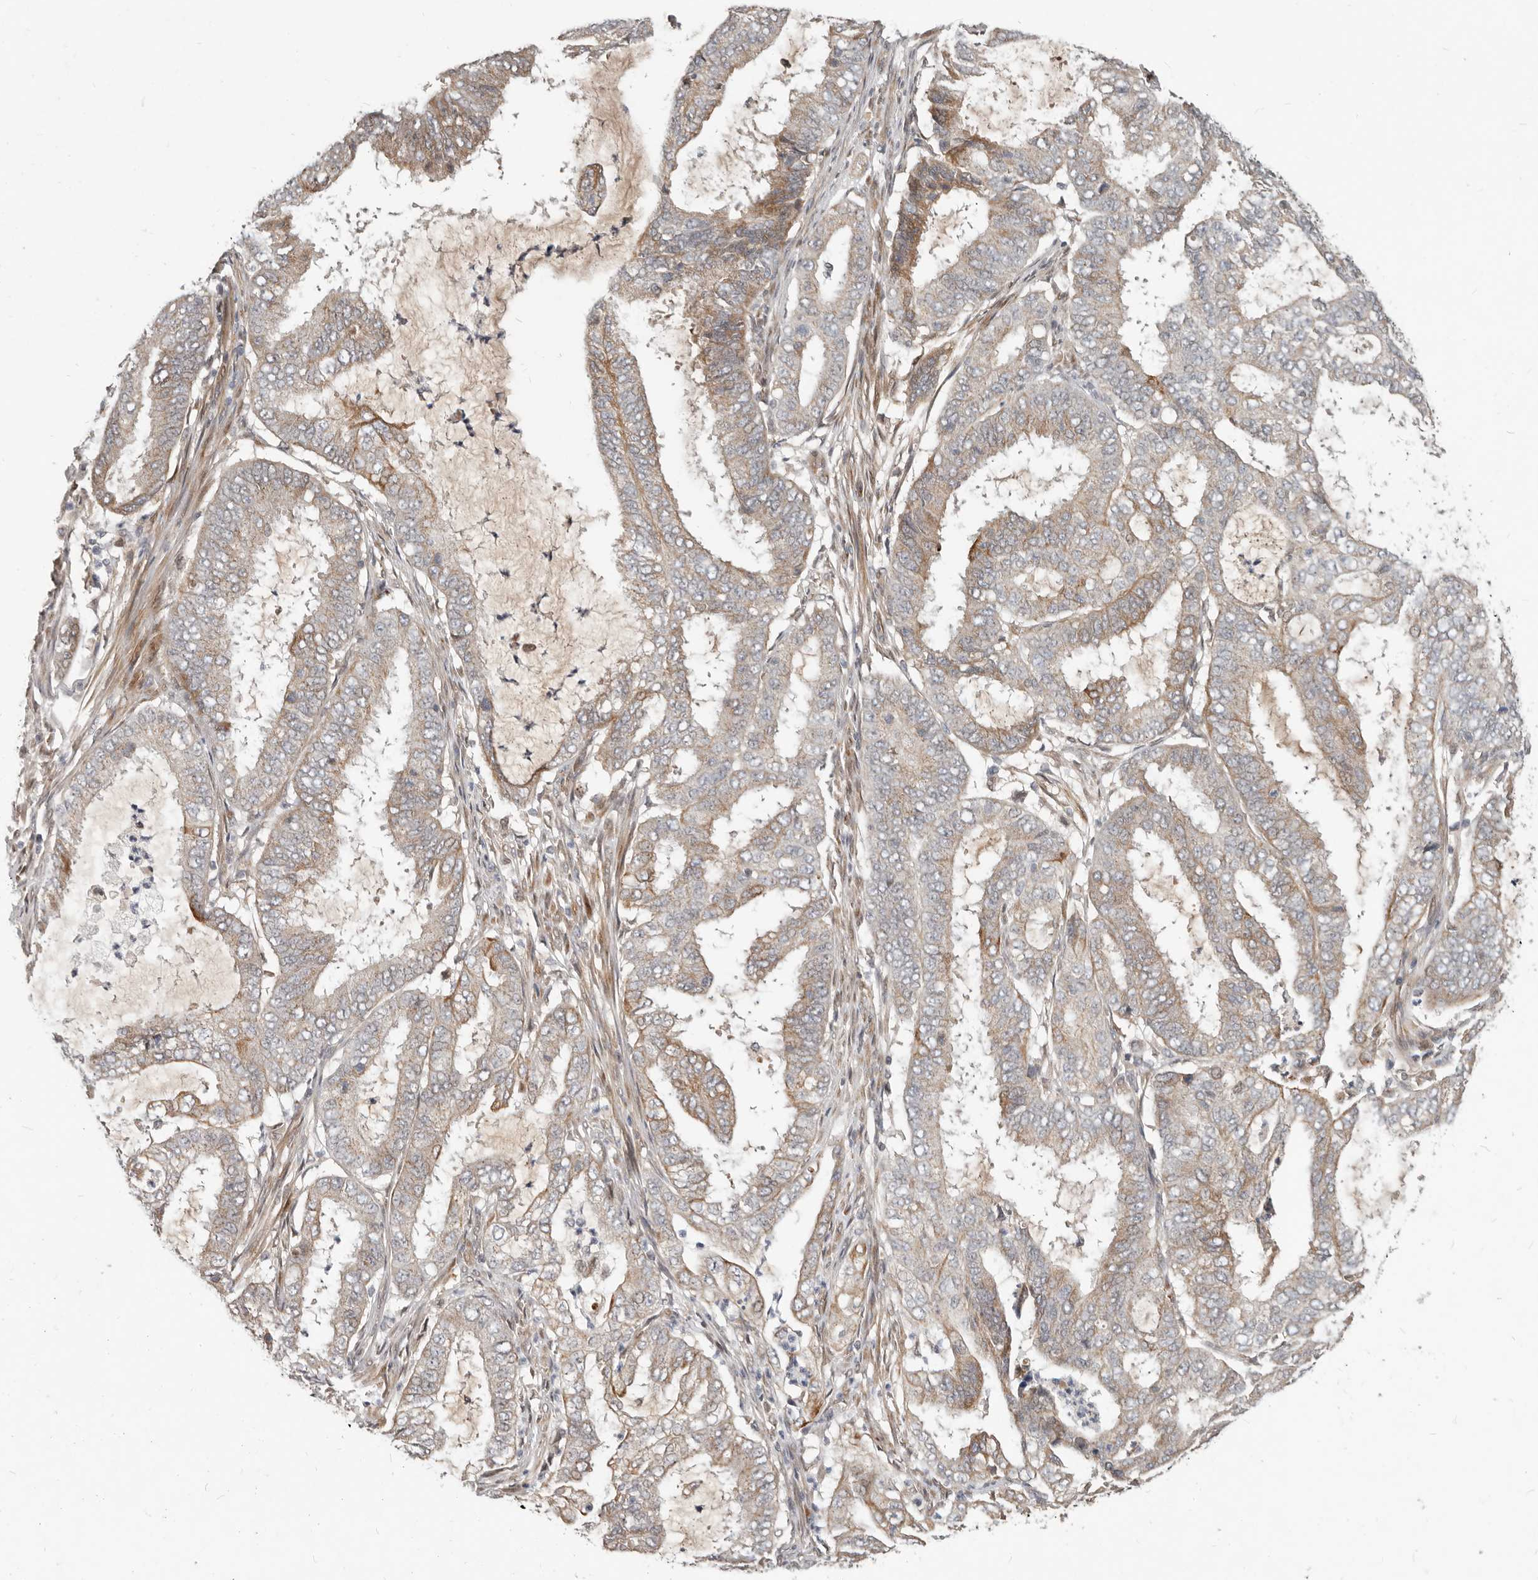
{"staining": {"intensity": "weak", "quantity": "25%-75%", "location": "cytoplasmic/membranous"}, "tissue": "endometrial cancer", "cell_type": "Tumor cells", "image_type": "cancer", "snomed": [{"axis": "morphology", "description": "Adenocarcinoma, NOS"}, {"axis": "topography", "description": "Endometrium"}], "caption": "Endometrial cancer stained with DAB (3,3'-diaminobenzidine) IHC shows low levels of weak cytoplasmic/membranous staining in approximately 25%-75% of tumor cells. The protein is stained brown, and the nuclei are stained in blue (DAB (3,3'-diaminobenzidine) IHC with brightfield microscopy, high magnification).", "gene": "NPY4R", "patient": {"sex": "female", "age": 51}}